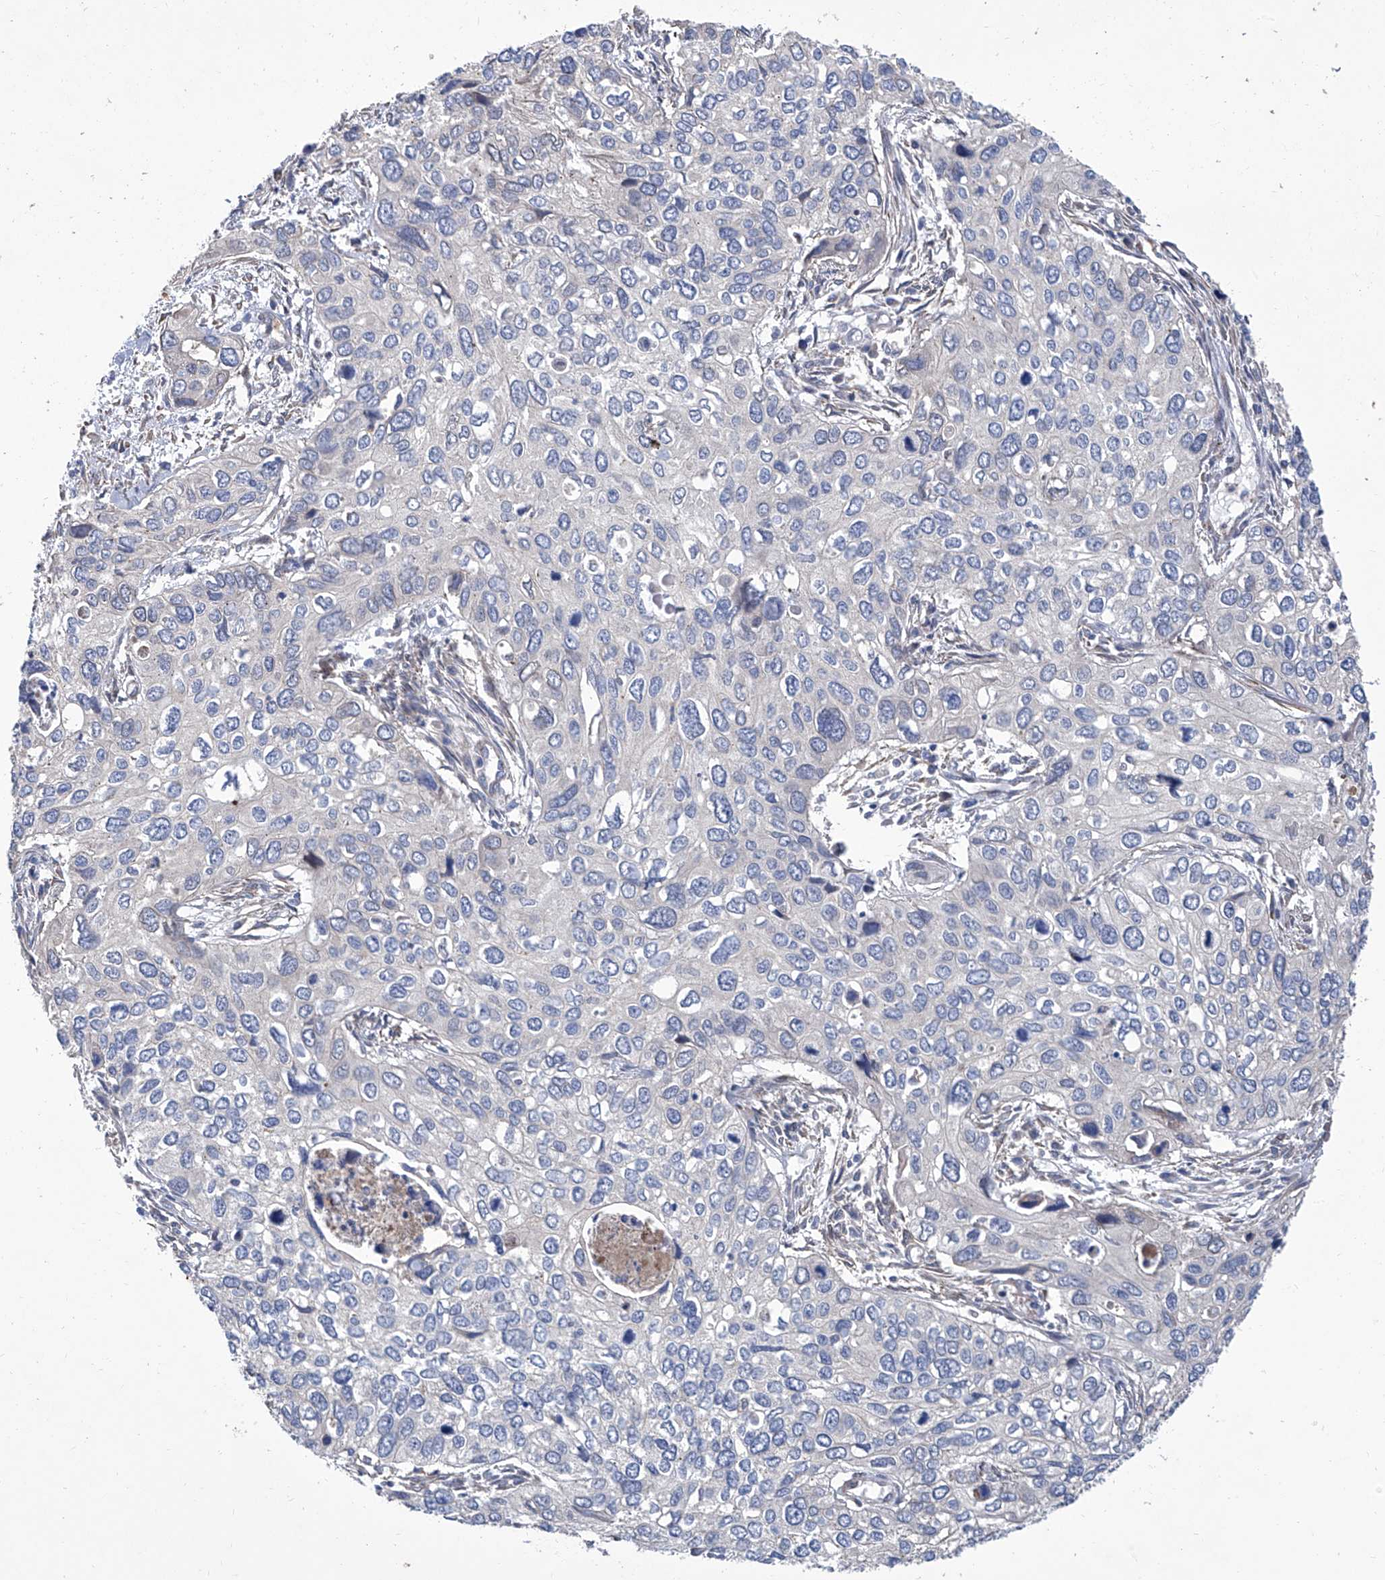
{"staining": {"intensity": "negative", "quantity": "none", "location": "none"}, "tissue": "cervical cancer", "cell_type": "Tumor cells", "image_type": "cancer", "snomed": [{"axis": "morphology", "description": "Squamous cell carcinoma, NOS"}, {"axis": "topography", "description": "Cervix"}], "caption": "Immunohistochemical staining of human cervical cancer exhibits no significant positivity in tumor cells.", "gene": "SMS", "patient": {"sex": "female", "age": 55}}